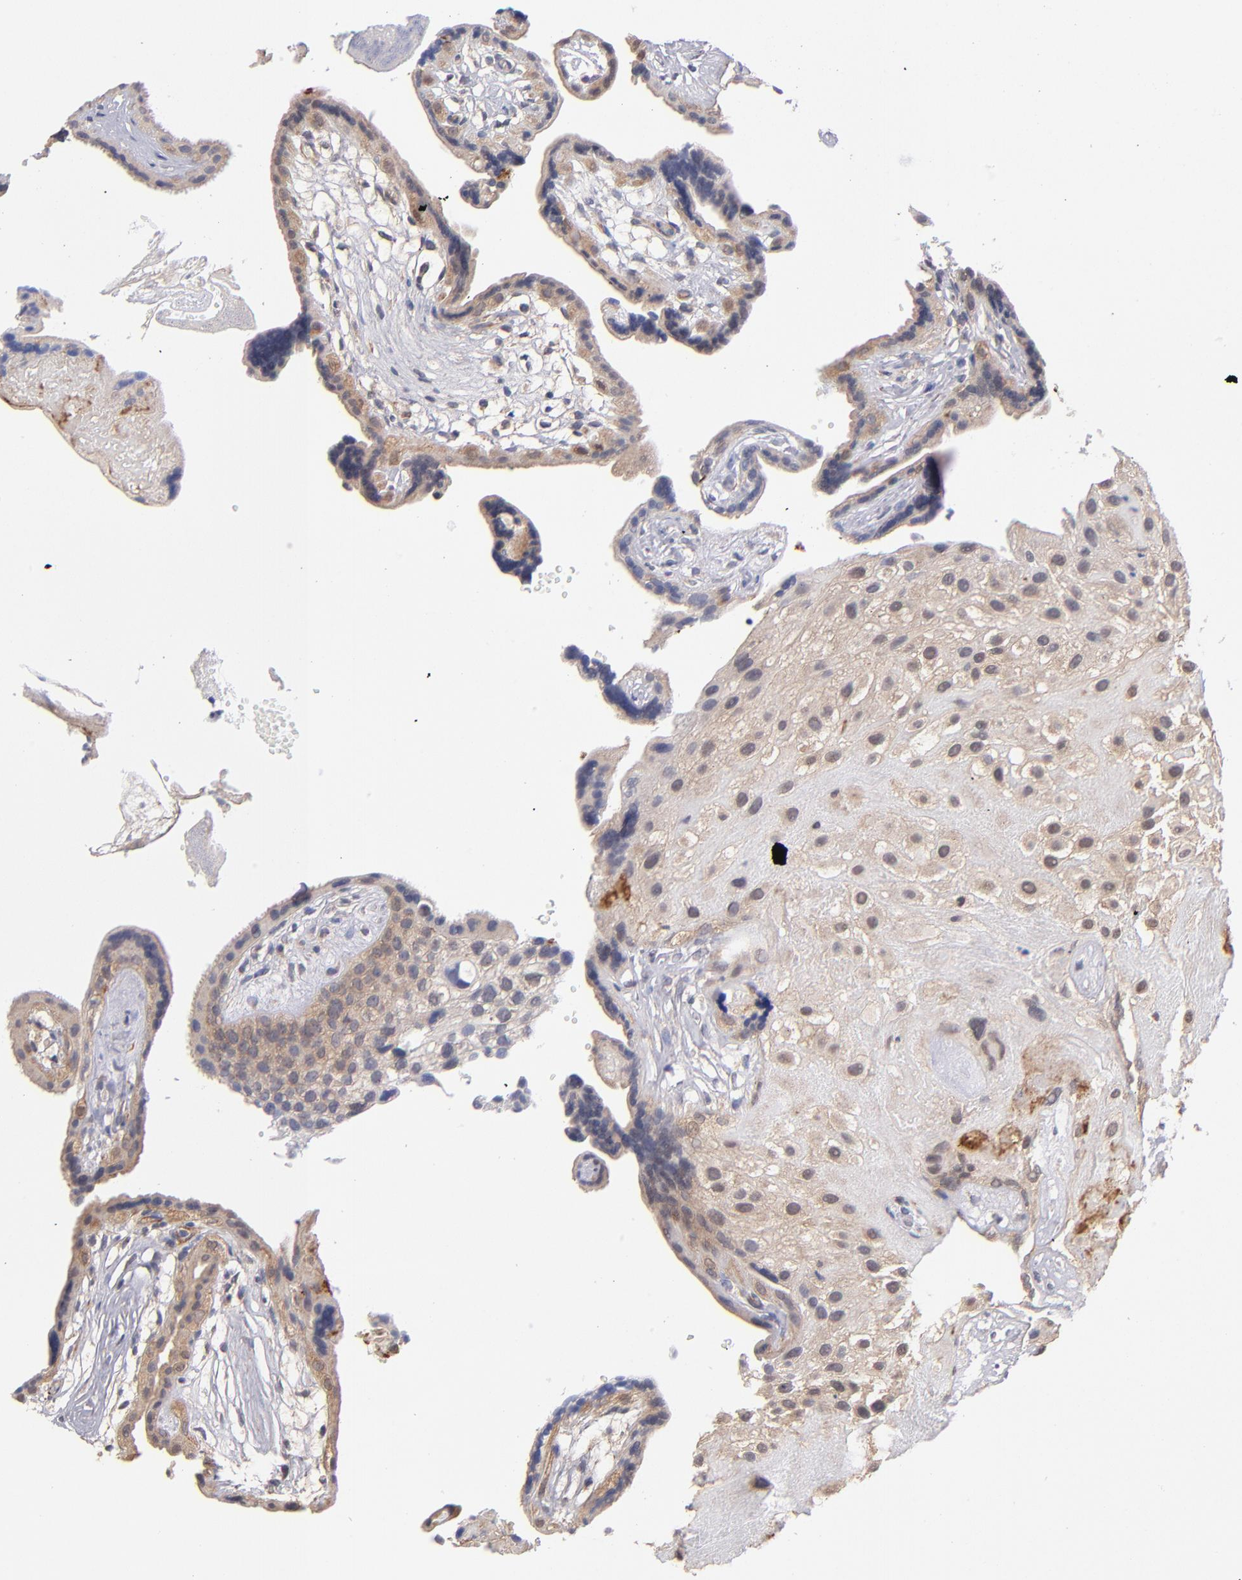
{"staining": {"intensity": "weak", "quantity": ">75%", "location": "cytoplasmic/membranous"}, "tissue": "placenta", "cell_type": "Decidual cells", "image_type": "normal", "snomed": [{"axis": "morphology", "description": "Normal tissue, NOS"}, {"axis": "topography", "description": "Placenta"}], "caption": "Immunohistochemical staining of unremarkable placenta displays >75% levels of weak cytoplasmic/membranous protein staining in approximately >75% of decidual cells.", "gene": "GMFB", "patient": {"sex": "female", "age": 32}}